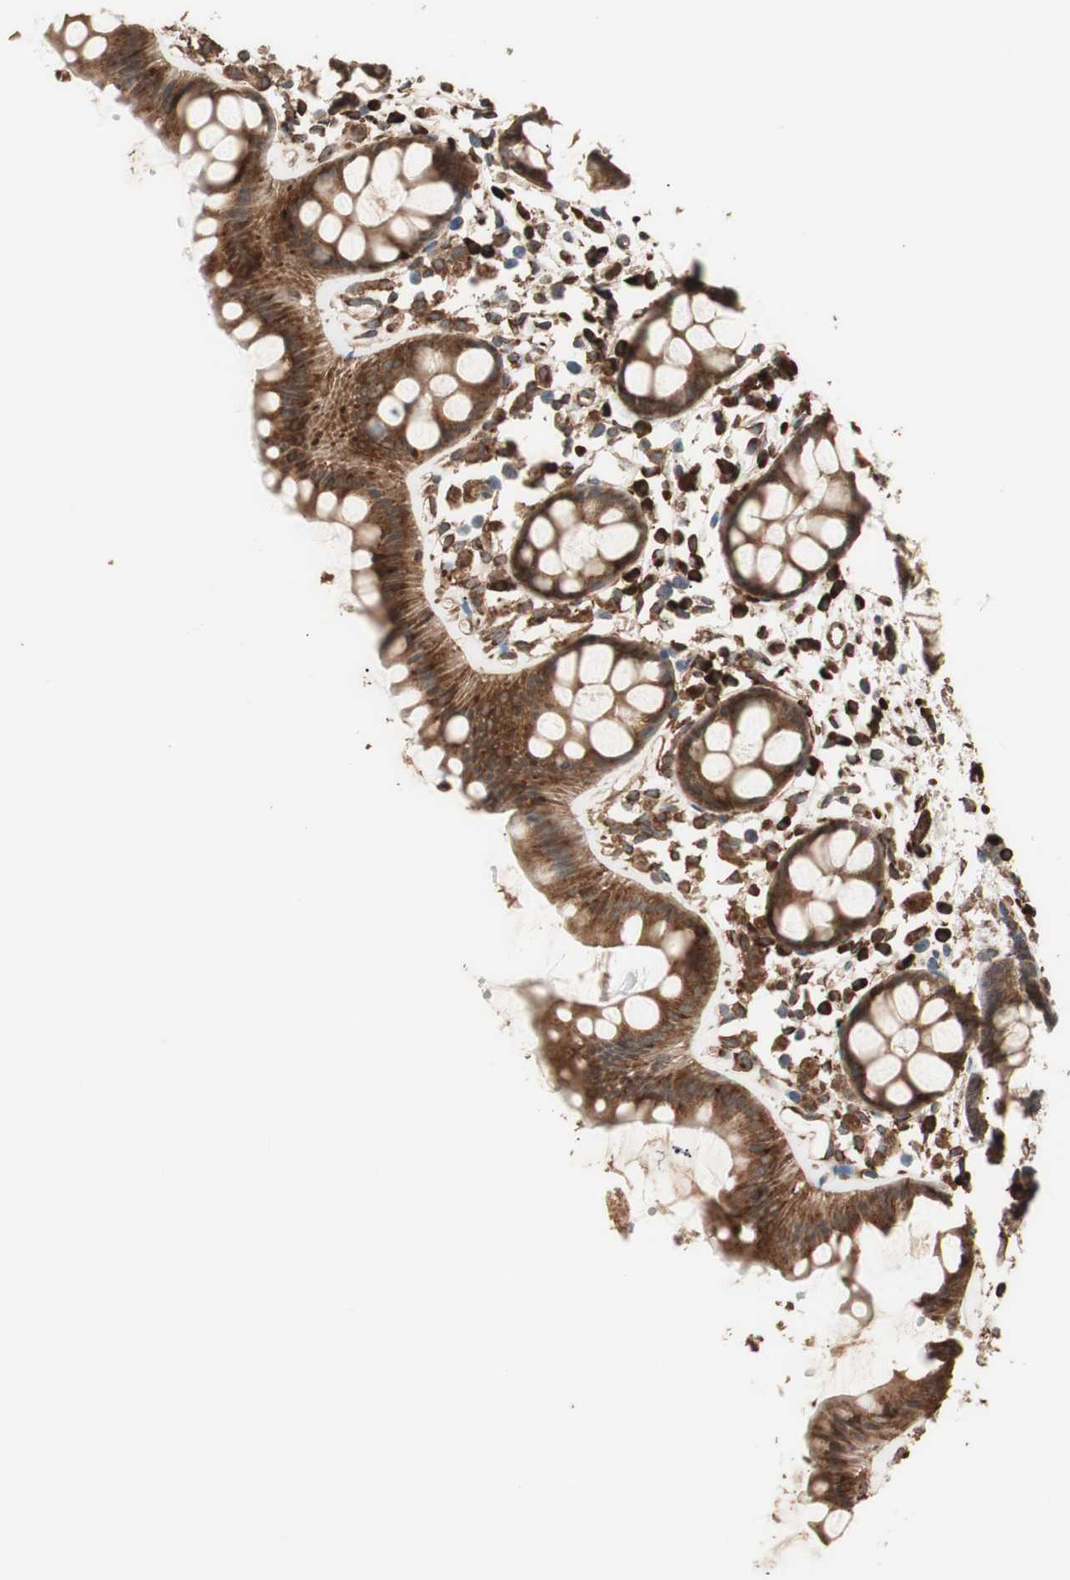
{"staining": {"intensity": "strong", "quantity": ">75%", "location": "cytoplasmic/membranous"}, "tissue": "rectum", "cell_type": "Glandular cells", "image_type": "normal", "snomed": [{"axis": "morphology", "description": "Normal tissue, NOS"}, {"axis": "topography", "description": "Rectum"}], "caption": "Immunohistochemical staining of benign rectum demonstrates strong cytoplasmic/membranous protein expression in about >75% of glandular cells.", "gene": "LZTS1", "patient": {"sex": "female", "age": 66}}